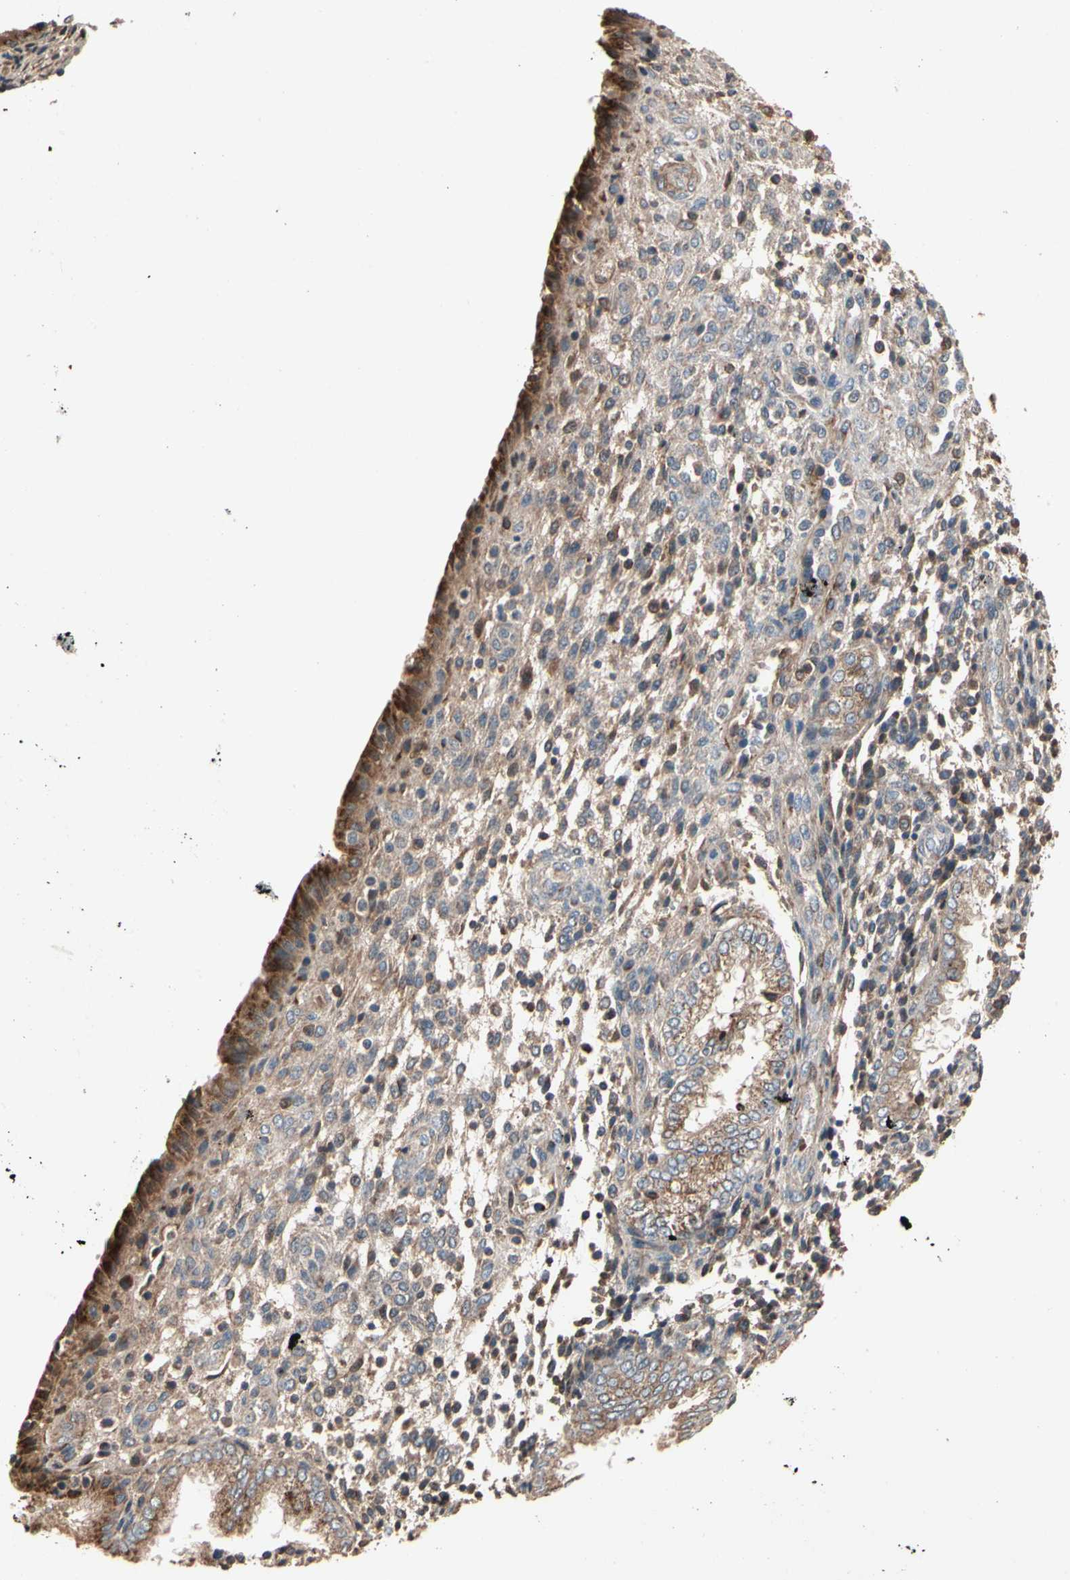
{"staining": {"intensity": "weak", "quantity": ">75%", "location": "cytoplasmic/membranous"}, "tissue": "endometrium", "cell_type": "Cells in endometrial stroma", "image_type": "normal", "snomed": [{"axis": "morphology", "description": "Normal tissue, NOS"}, {"axis": "topography", "description": "Endometrium"}], "caption": "Immunohistochemistry (IHC) photomicrograph of benign endometrium: human endometrium stained using IHC shows low levels of weak protein expression localized specifically in the cytoplasmic/membranous of cells in endometrial stroma, appearing as a cytoplasmic/membranous brown color.", "gene": "GCK", "patient": {"sex": "female", "age": 33}}